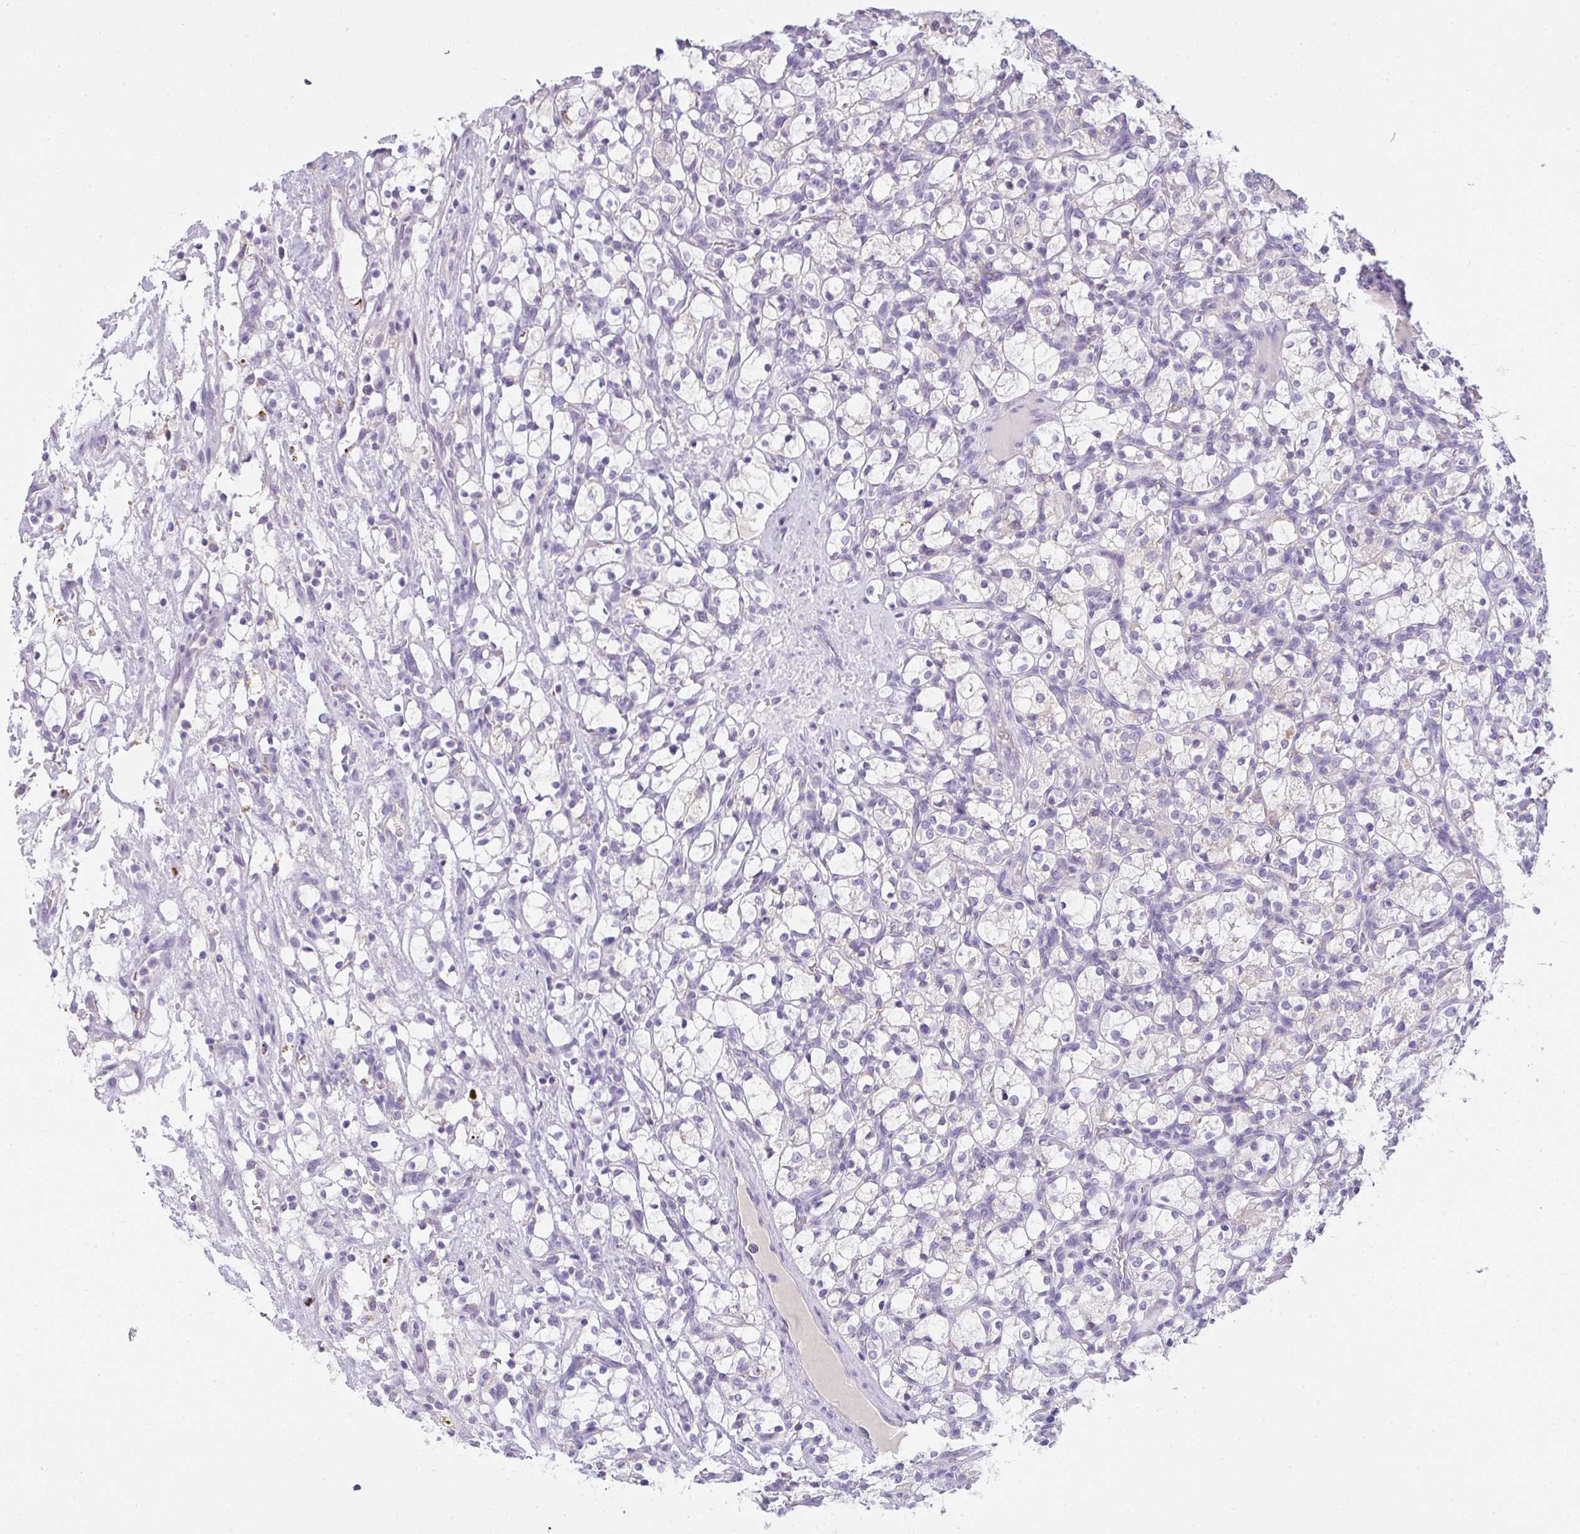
{"staining": {"intensity": "negative", "quantity": "none", "location": "none"}, "tissue": "renal cancer", "cell_type": "Tumor cells", "image_type": "cancer", "snomed": [{"axis": "morphology", "description": "Adenocarcinoma, NOS"}, {"axis": "topography", "description": "Kidney"}], "caption": "This micrograph is of renal cancer stained with IHC to label a protein in brown with the nuclei are counter-stained blue. There is no expression in tumor cells.", "gene": "COX7B", "patient": {"sex": "female", "age": 69}}